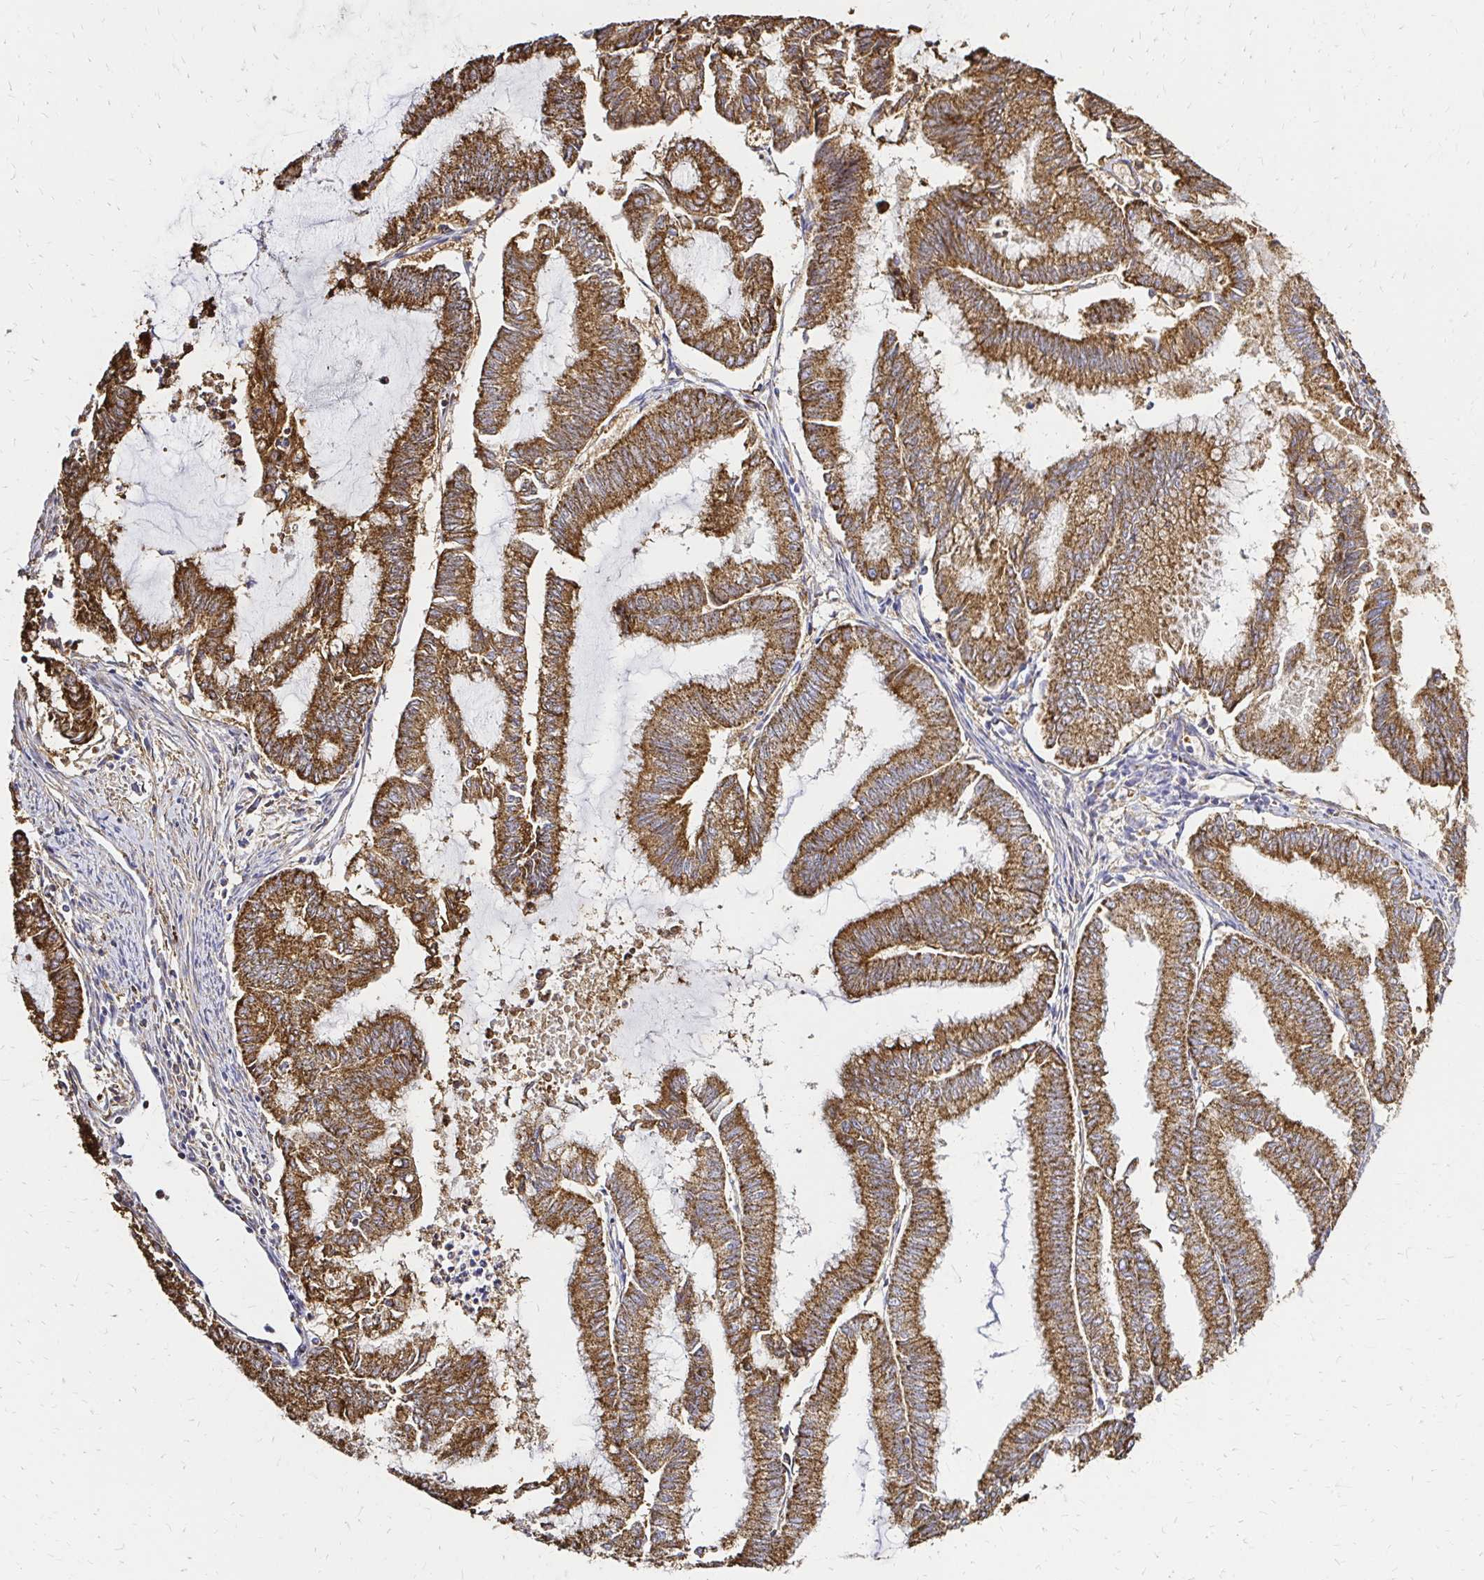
{"staining": {"intensity": "moderate", "quantity": ">75%", "location": "cytoplasmic/membranous"}, "tissue": "endometrial cancer", "cell_type": "Tumor cells", "image_type": "cancer", "snomed": [{"axis": "morphology", "description": "Adenocarcinoma, NOS"}, {"axis": "topography", "description": "Endometrium"}], "caption": "Immunohistochemistry staining of adenocarcinoma (endometrial), which shows medium levels of moderate cytoplasmic/membranous expression in approximately >75% of tumor cells indicating moderate cytoplasmic/membranous protein staining. The staining was performed using DAB (brown) for protein detection and nuclei were counterstained in hematoxylin (blue).", "gene": "MRPL13", "patient": {"sex": "female", "age": 79}}